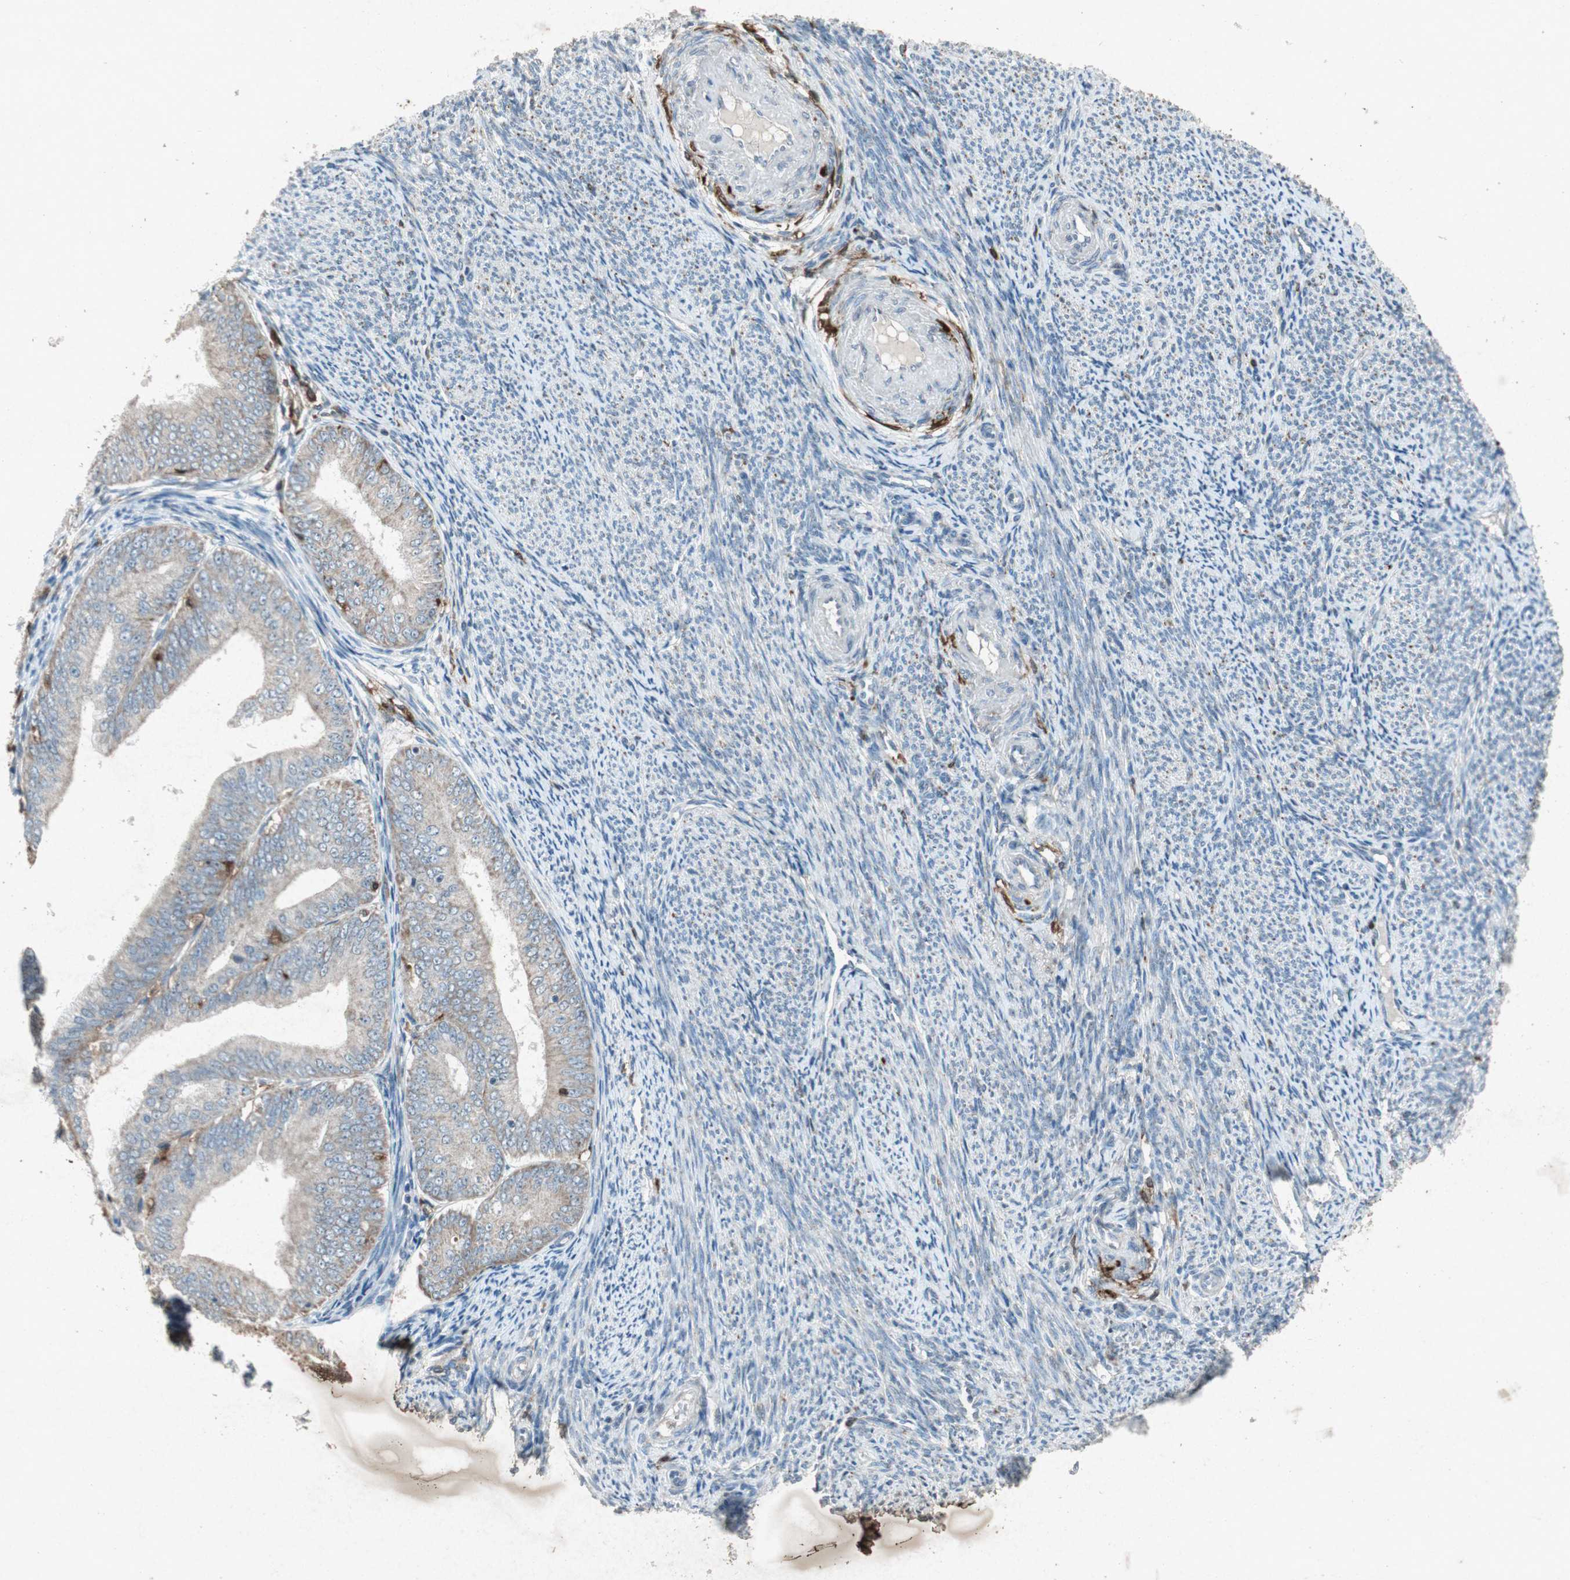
{"staining": {"intensity": "negative", "quantity": "none", "location": "none"}, "tissue": "endometrial cancer", "cell_type": "Tumor cells", "image_type": "cancer", "snomed": [{"axis": "morphology", "description": "Adenocarcinoma, NOS"}, {"axis": "topography", "description": "Endometrium"}], "caption": "Tumor cells show no significant expression in adenocarcinoma (endometrial). (DAB (3,3'-diaminobenzidine) immunohistochemistry visualized using brightfield microscopy, high magnification).", "gene": "TYROBP", "patient": {"sex": "female", "age": 63}}